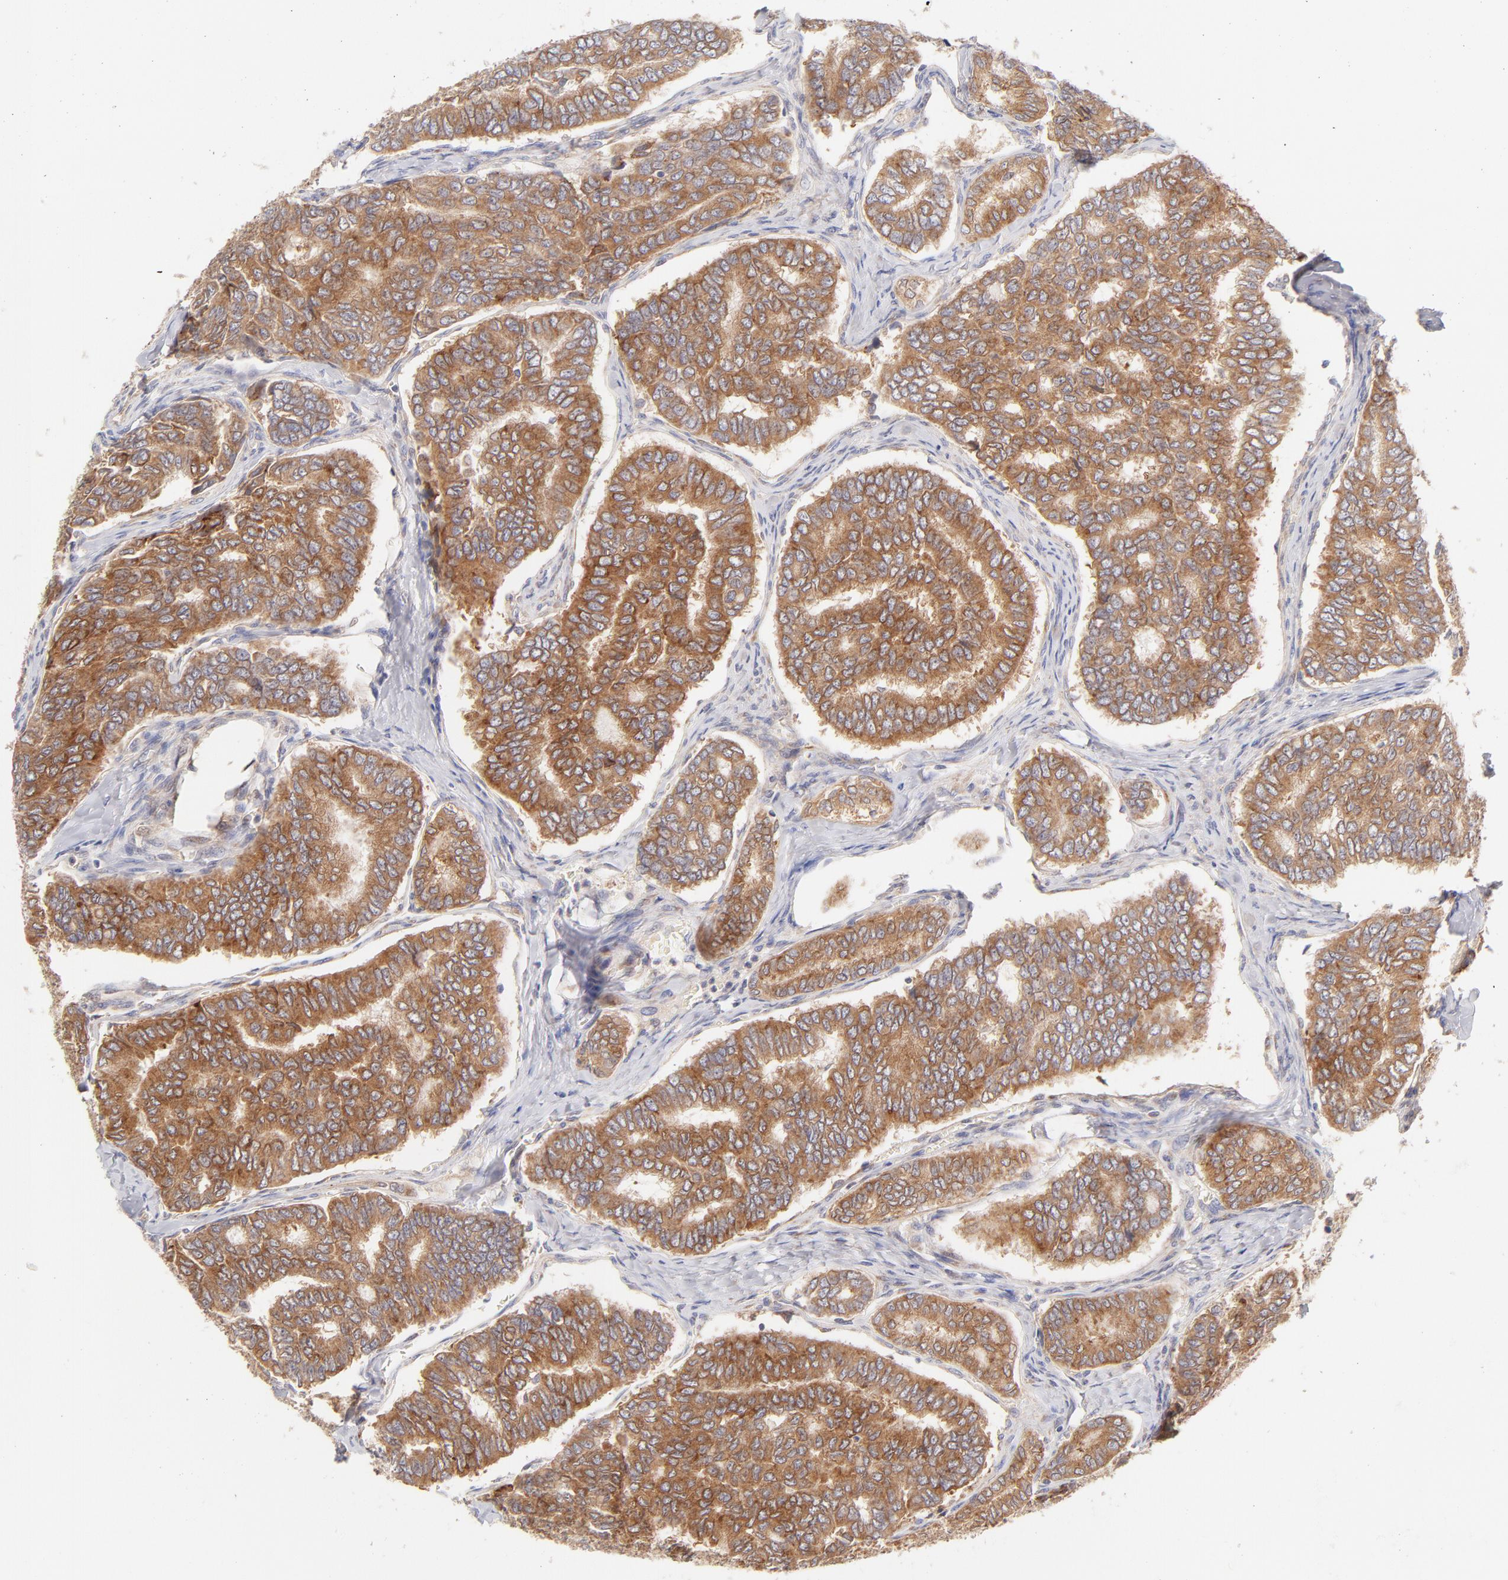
{"staining": {"intensity": "moderate", "quantity": ">75%", "location": "cytoplasmic/membranous"}, "tissue": "thyroid cancer", "cell_type": "Tumor cells", "image_type": "cancer", "snomed": [{"axis": "morphology", "description": "Papillary adenocarcinoma, NOS"}, {"axis": "topography", "description": "Thyroid gland"}], "caption": "Thyroid cancer stained with immunohistochemistry (IHC) demonstrates moderate cytoplasmic/membranous positivity in approximately >75% of tumor cells.", "gene": "RPS6KA1", "patient": {"sex": "female", "age": 35}}